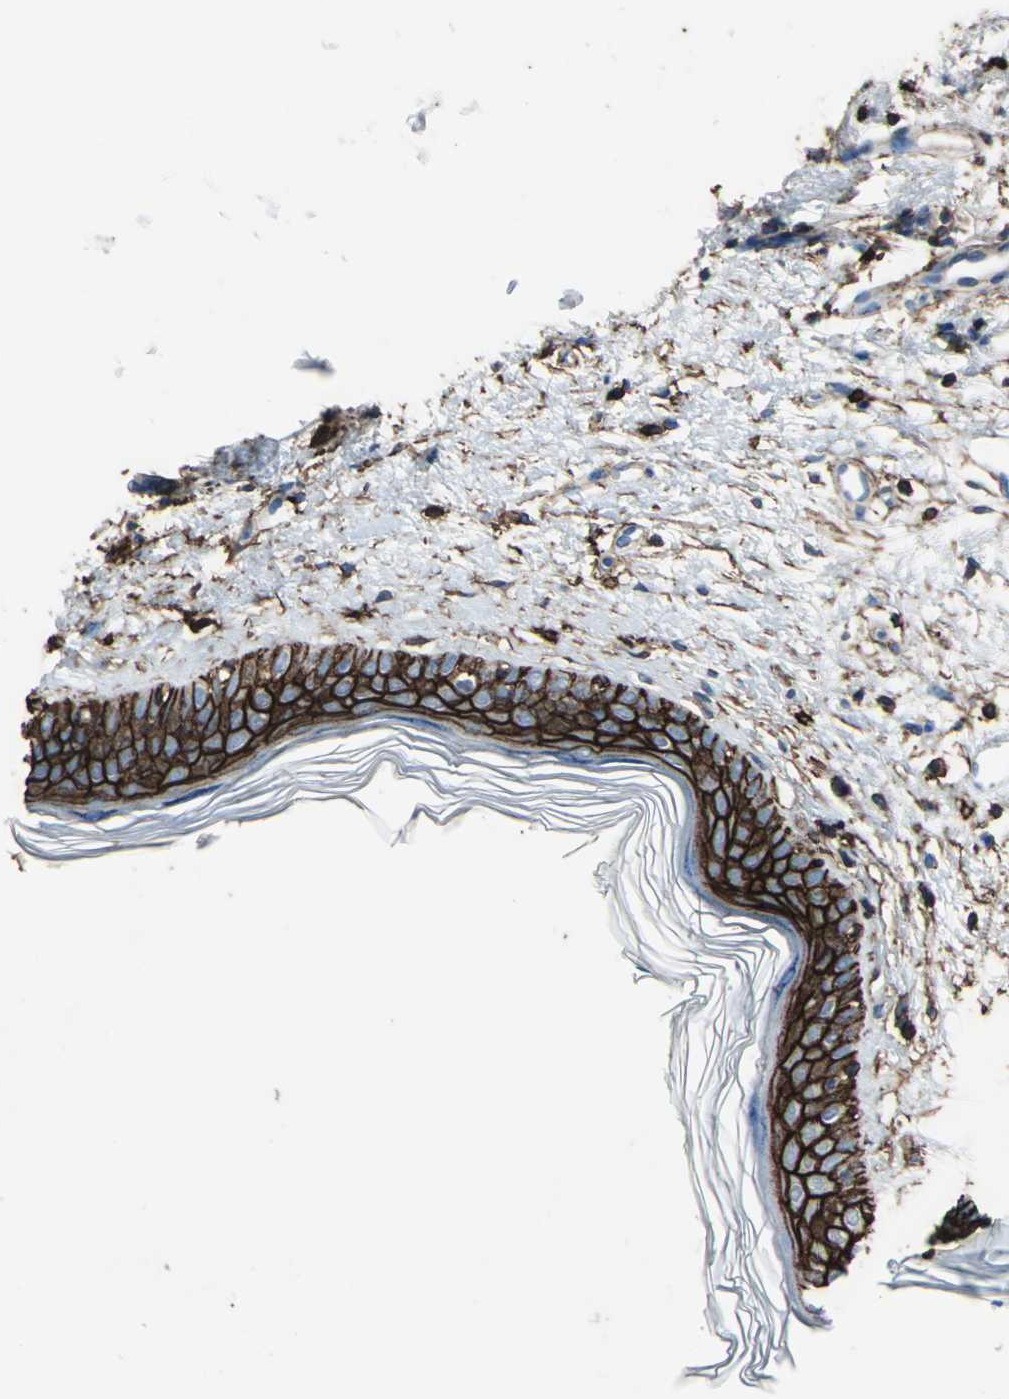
{"staining": {"intensity": "strong", "quantity": ">75%", "location": "cytoplasmic/membranous"}, "tissue": "skin cancer", "cell_type": "Tumor cells", "image_type": "cancer", "snomed": [{"axis": "morphology", "description": "Normal tissue, NOS"}, {"axis": "morphology", "description": "Basal cell carcinoma"}, {"axis": "topography", "description": "Skin"}], "caption": "Skin cancer stained with DAB (3,3'-diaminobenzidine) immunohistochemistry reveals high levels of strong cytoplasmic/membranous staining in approximately >75% of tumor cells. The protein is stained brown, and the nuclei are stained in blue (DAB (3,3'-diaminobenzidine) IHC with brightfield microscopy, high magnification).", "gene": "CD44", "patient": {"sex": "female", "age": 61}}